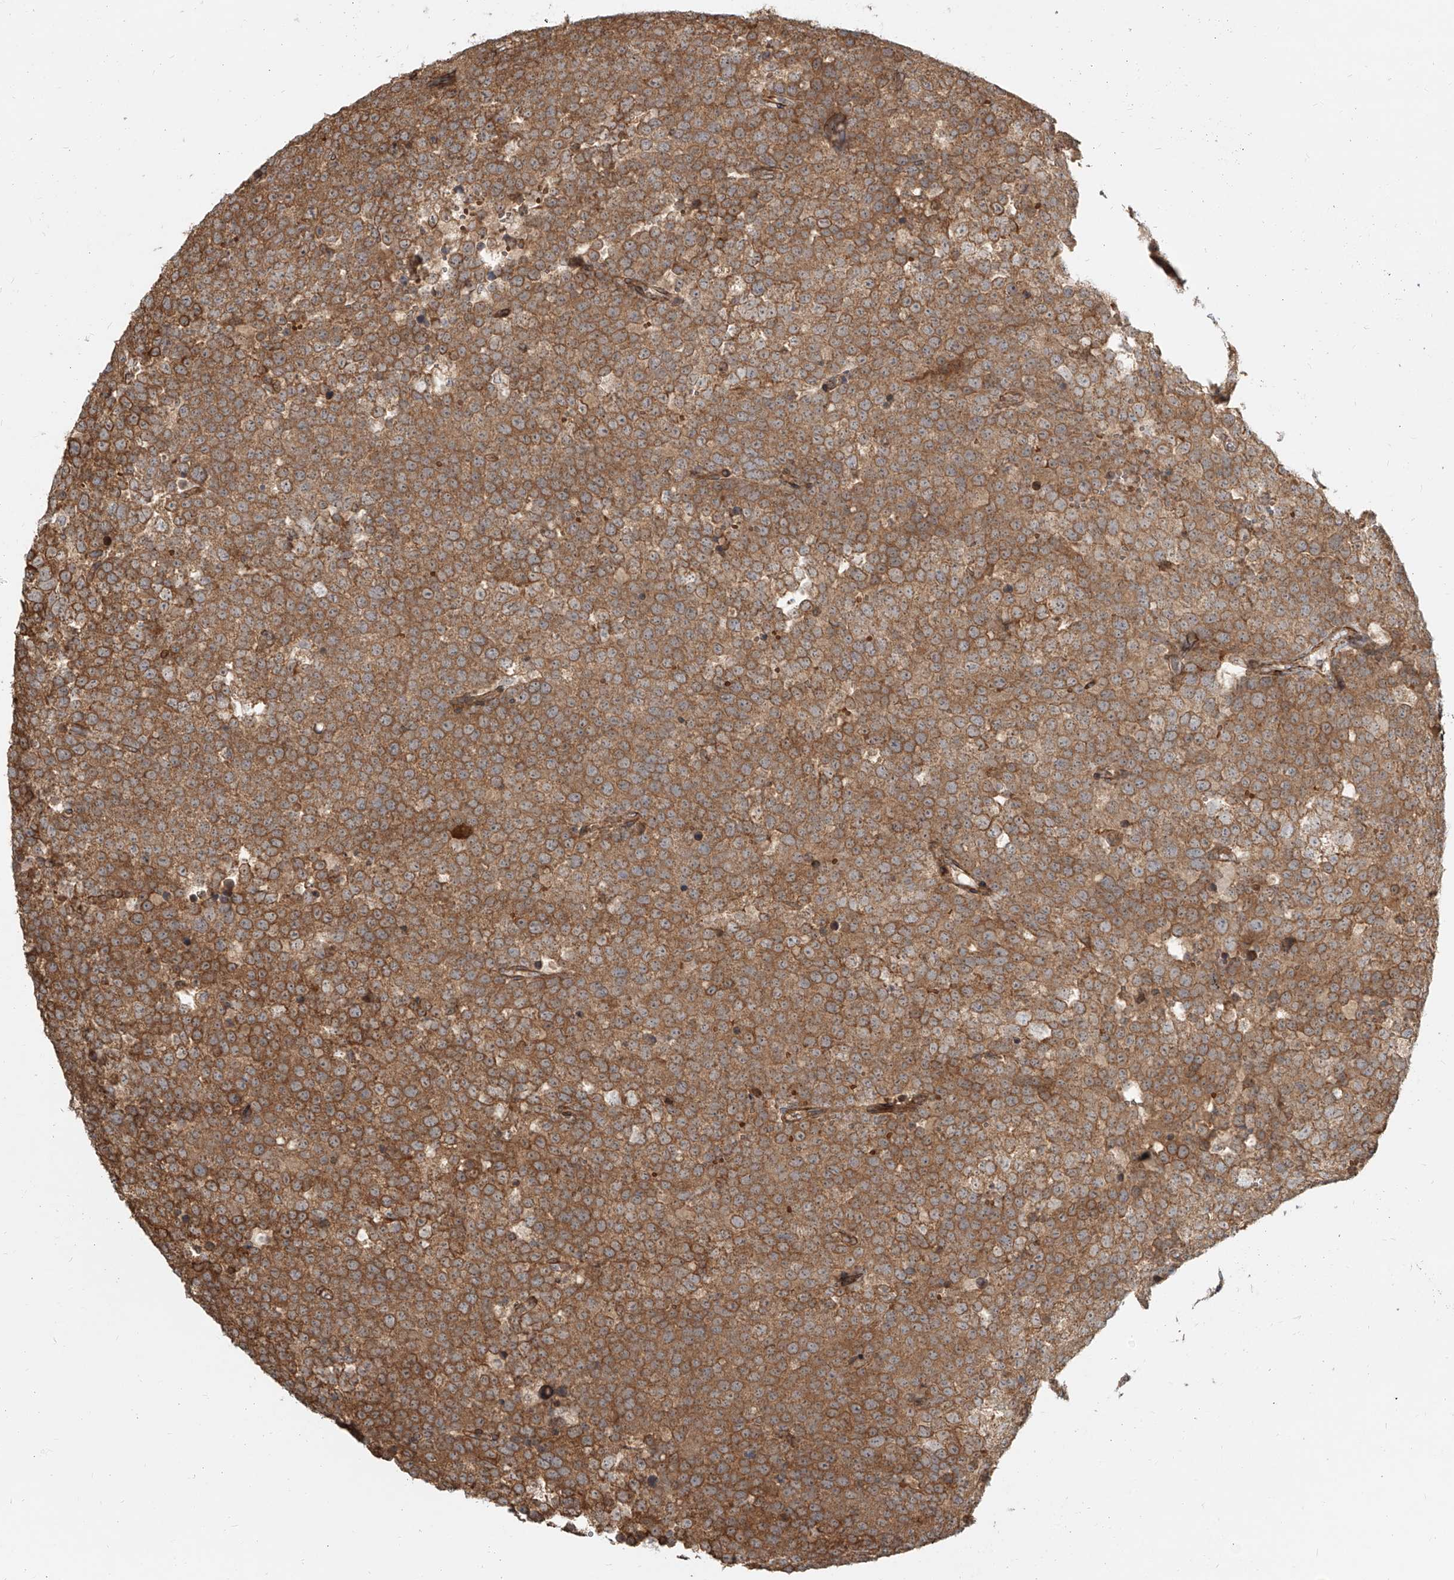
{"staining": {"intensity": "moderate", "quantity": ">75%", "location": "cytoplasmic/membranous"}, "tissue": "testis cancer", "cell_type": "Tumor cells", "image_type": "cancer", "snomed": [{"axis": "morphology", "description": "Seminoma, NOS"}, {"axis": "topography", "description": "Testis"}], "caption": "Immunohistochemistry image of neoplastic tissue: human testis cancer (seminoma) stained using immunohistochemistry (IHC) reveals medium levels of moderate protein expression localized specifically in the cytoplasmic/membranous of tumor cells, appearing as a cytoplasmic/membranous brown color.", "gene": "UBE2K", "patient": {"sex": "male", "age": 71}}